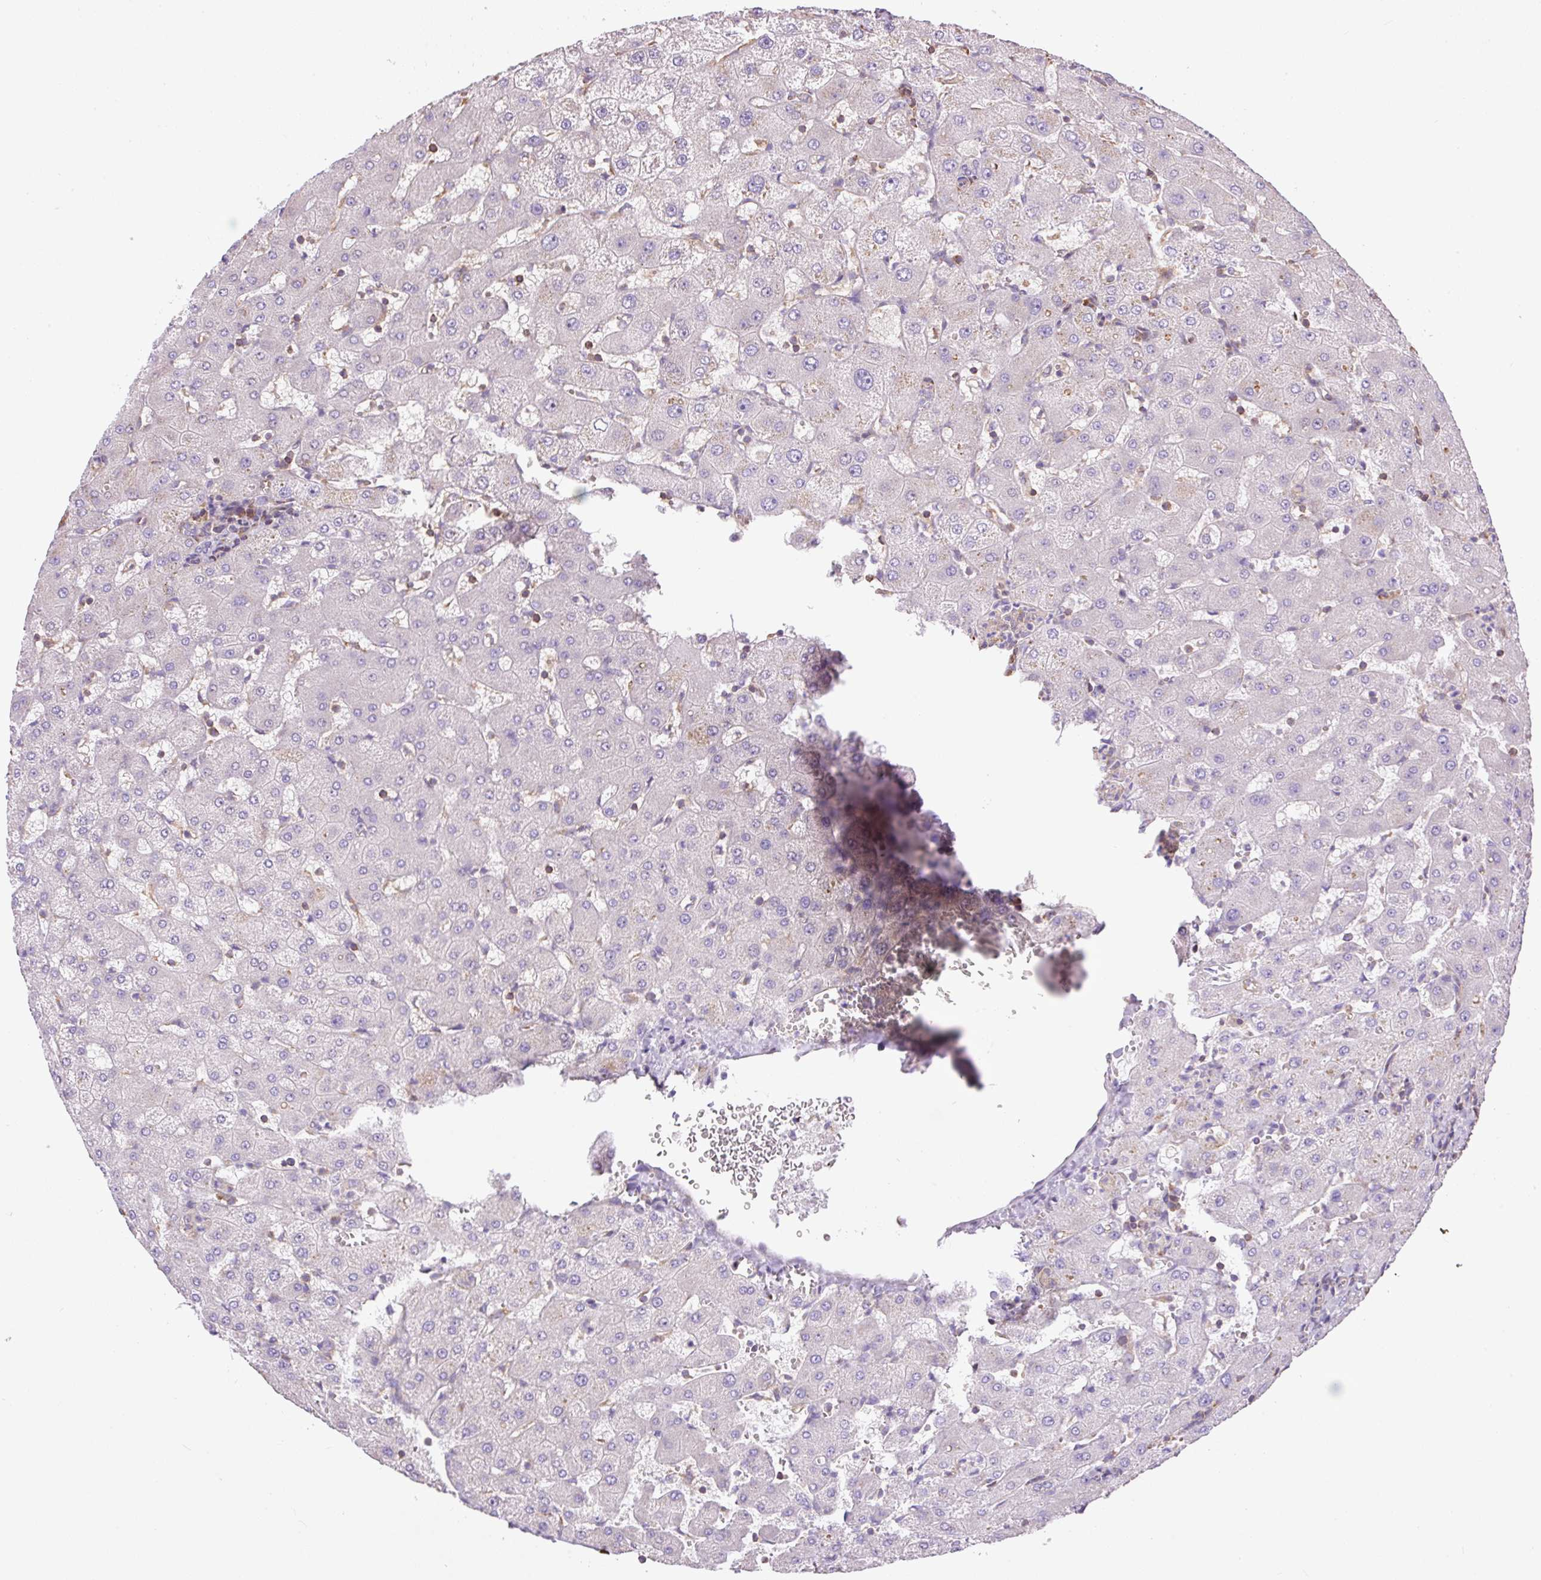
{"staining": {"intensity": "negative", "quantity": "none", "location": "none"}, "tissue": "liver", "cell_type": "Cholangiocytes", "image_type": "normal", "snomed": [{"axis": "morphology", "description": "Normal tissue, NOS"}, {"axis": "topography", "description": "Liver"}], "caption": "Immunohistochemistry image of unremarkable liver: liver stained with DAB (3,3'-diaminobenzidine) shows no significant protein positivity in cholangiocytes.", "gene": "PPME1", "patient": {"sex": "female", "age": 63}}